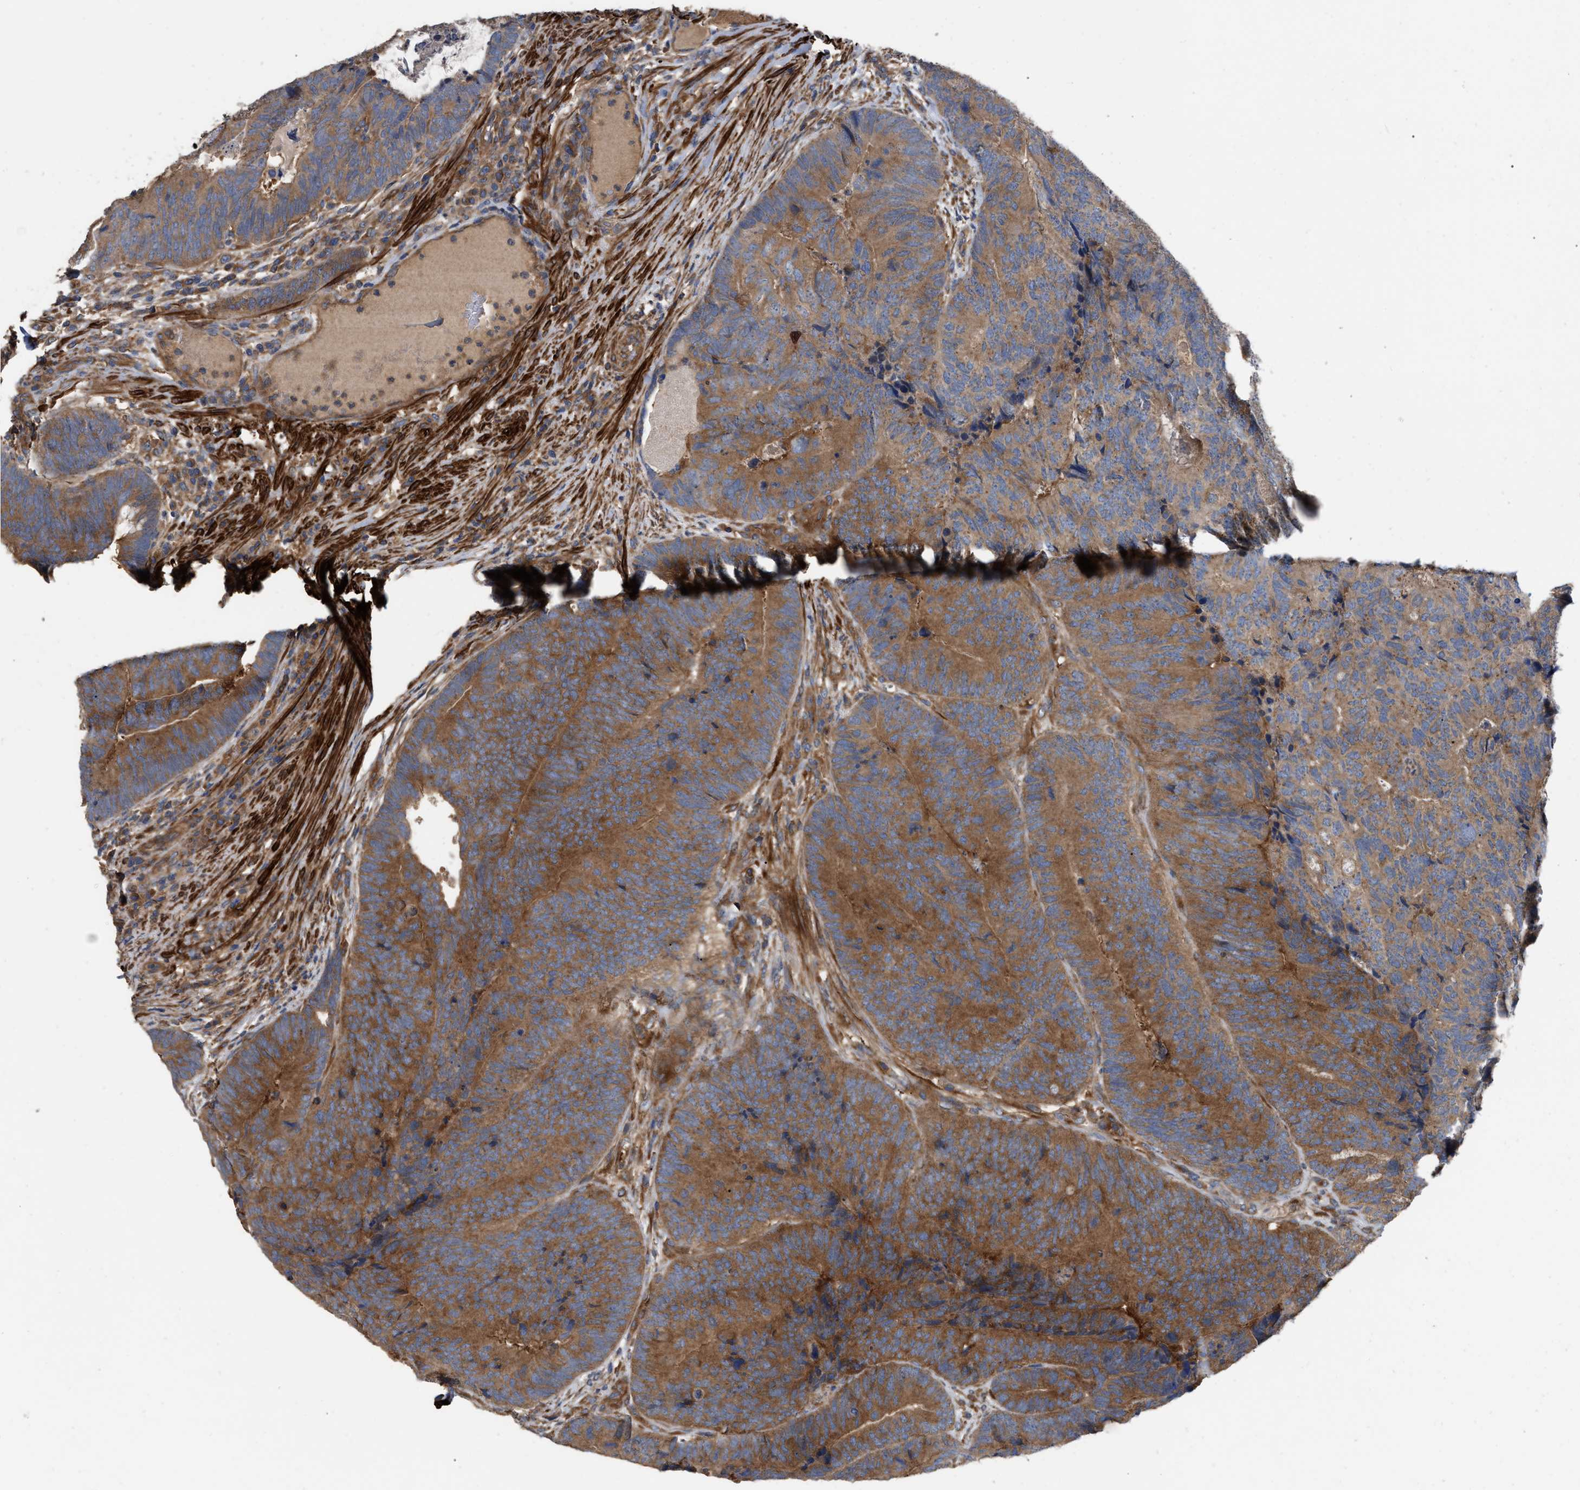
{"staining": {"intensity": "moderate", "quantity": ">75%", "location": "cytoplasmic/membranous"}, "tissue": "colorectal cancer", "cell_type": "Tumor cells", "image_type": "cancer", "snomed": [{"axis": "morphology", "description": "Adenocarcinoma, NOS"}, {"axis": "topography", "description": "Colon"}], "caption": "Protein staining of adenocarcinoma (colorectal) tissue demonstrates moderate cytoplasmic/membranous staining in approximately >75% of tumor cells.", "gene": "RABEP1", "patient": {"sex": "female", "age": 67}}